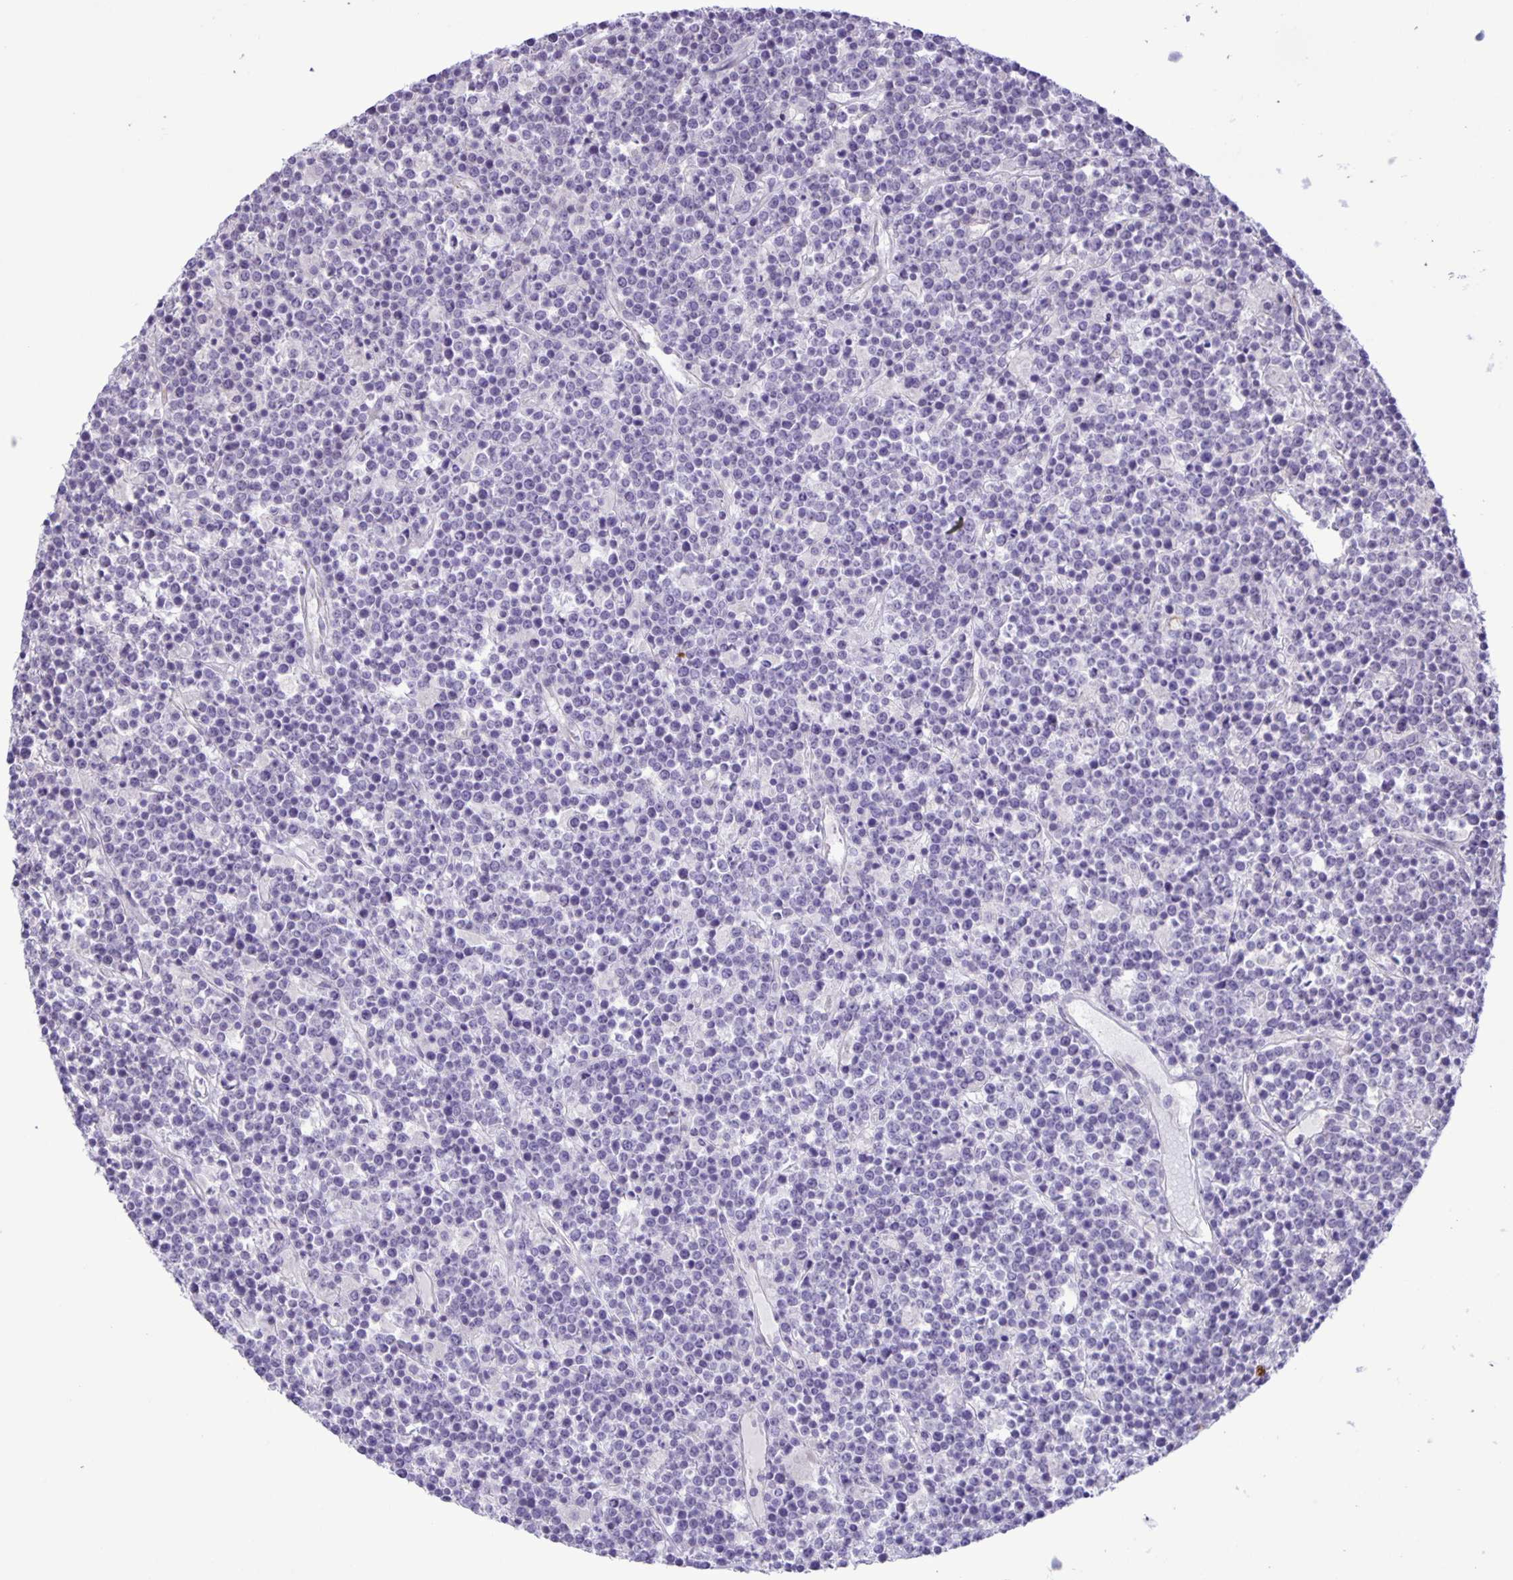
{"staining": {"intensity": "negative", "quantity": "none", "location": "none"}, "tissue": "lymphoma", "cell_type": "Tumor cells", "image_type": "cancer", "snomed": [{"axis": "morphology", "description": "Malignant lymphoma, non-Hodgkin's type, High grade"}, {"axis": "topography", "description": "Ovary"}], "caption": "Human lymphoma stained for a protein using immunohistochemistry (IHC) shows no positivity in tumor cells.", "gene": "ADCK1", "patient": {"sex": "female", "age": 56}}